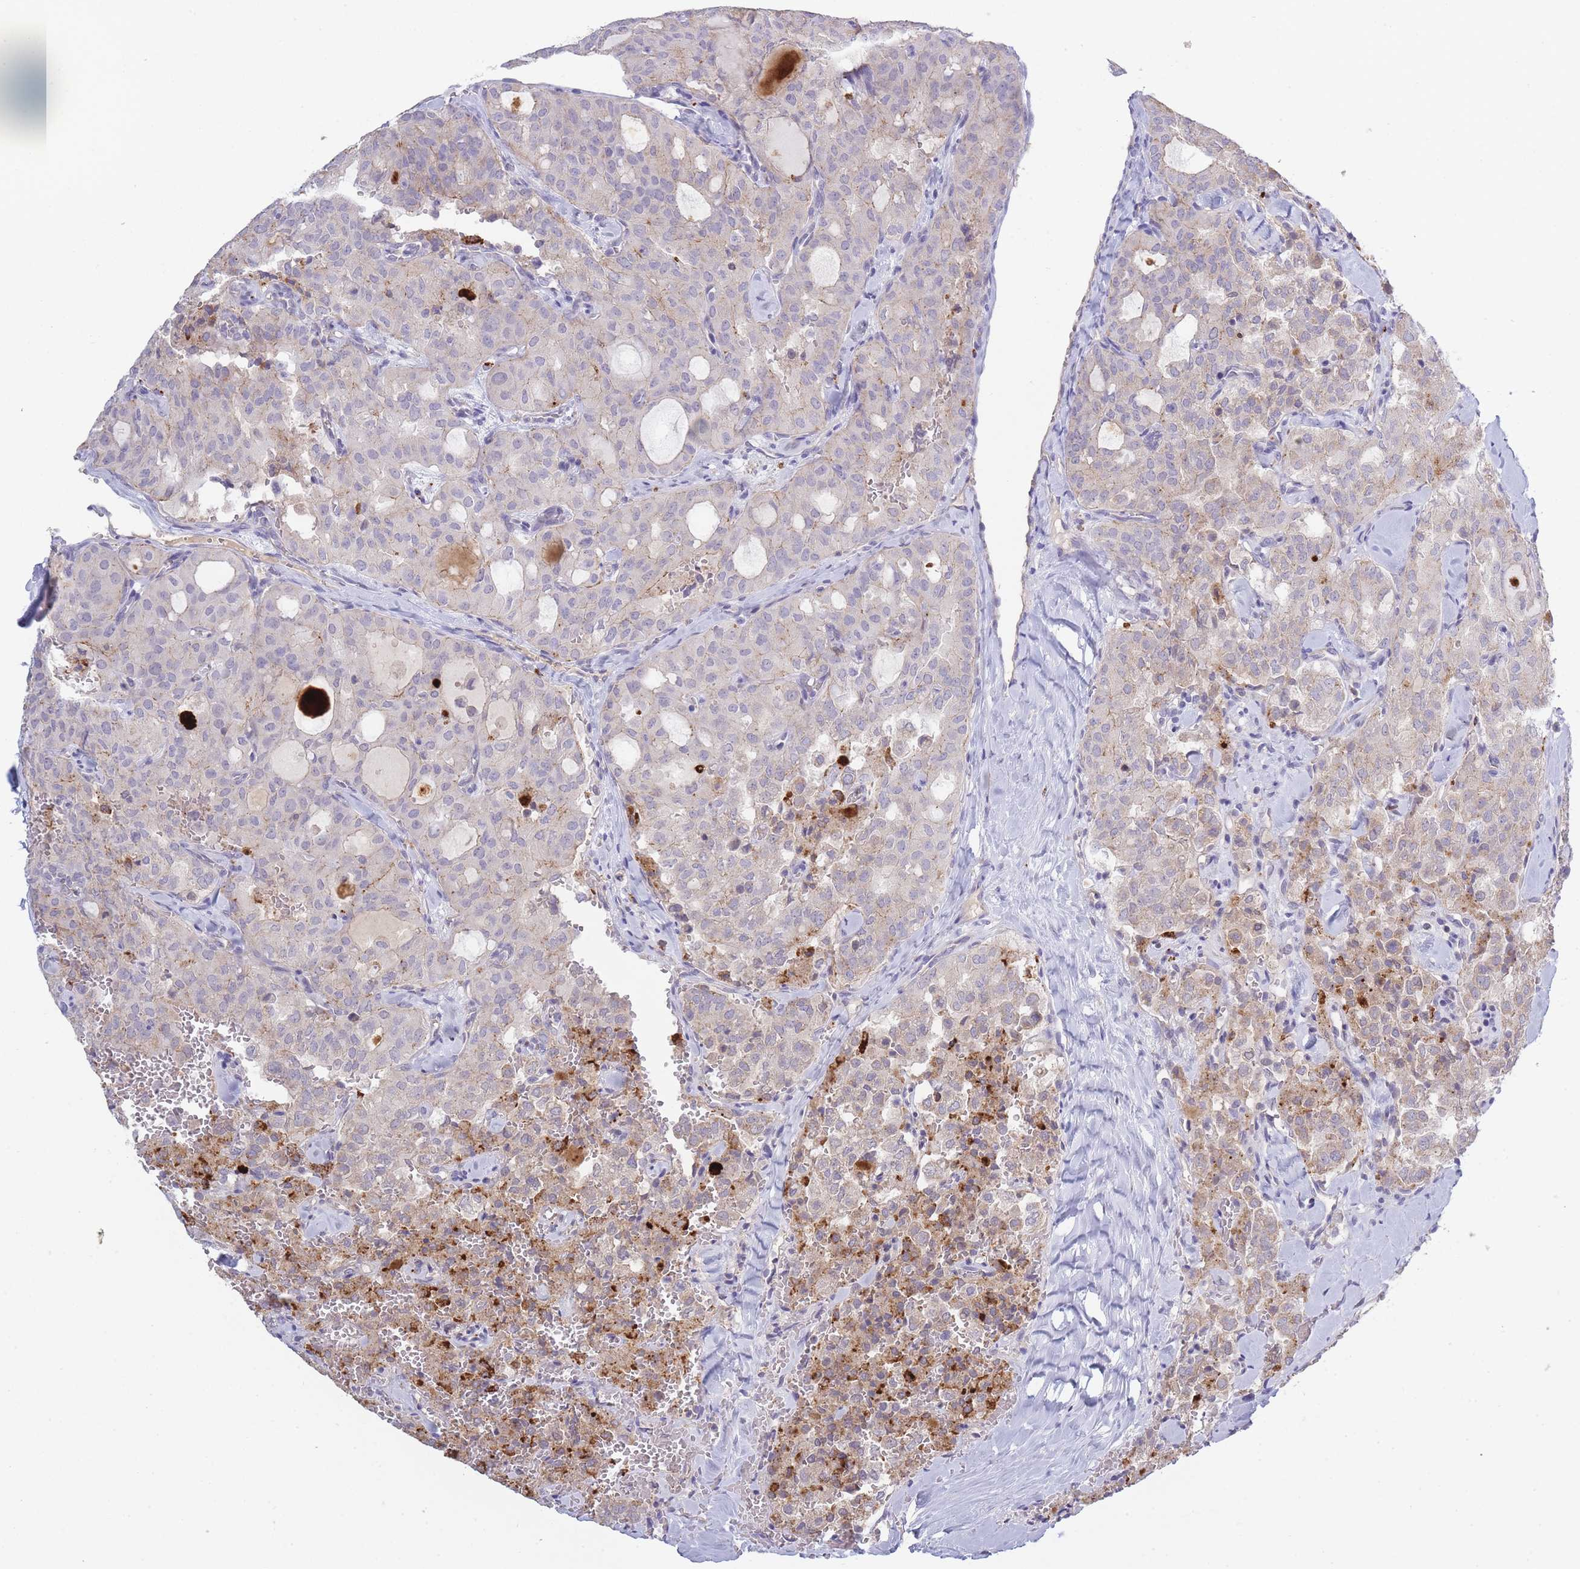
{"staining": {"intensity": "moderate", "quantity": "<25%", "location": "cytoplasmic/membranous"}, "tissue": "thyroid cancer", "cell_type": "Tumor cells", "image_type": "cancer", "snomed": [{"axis": "morphology", "description": "Follicular adenoma carcinoma, NOS"}, {"axis": "topography", "description": "Thyroid gland"}], "caption": "This is an image of IHC staining of follicular adenoma carcinoma (thyroid), which shows moderate expression in the cytoplasmic/membranous of tumor cells.", "gene": "TRIM61", "patient": {"sex": "male", "age": 75}}